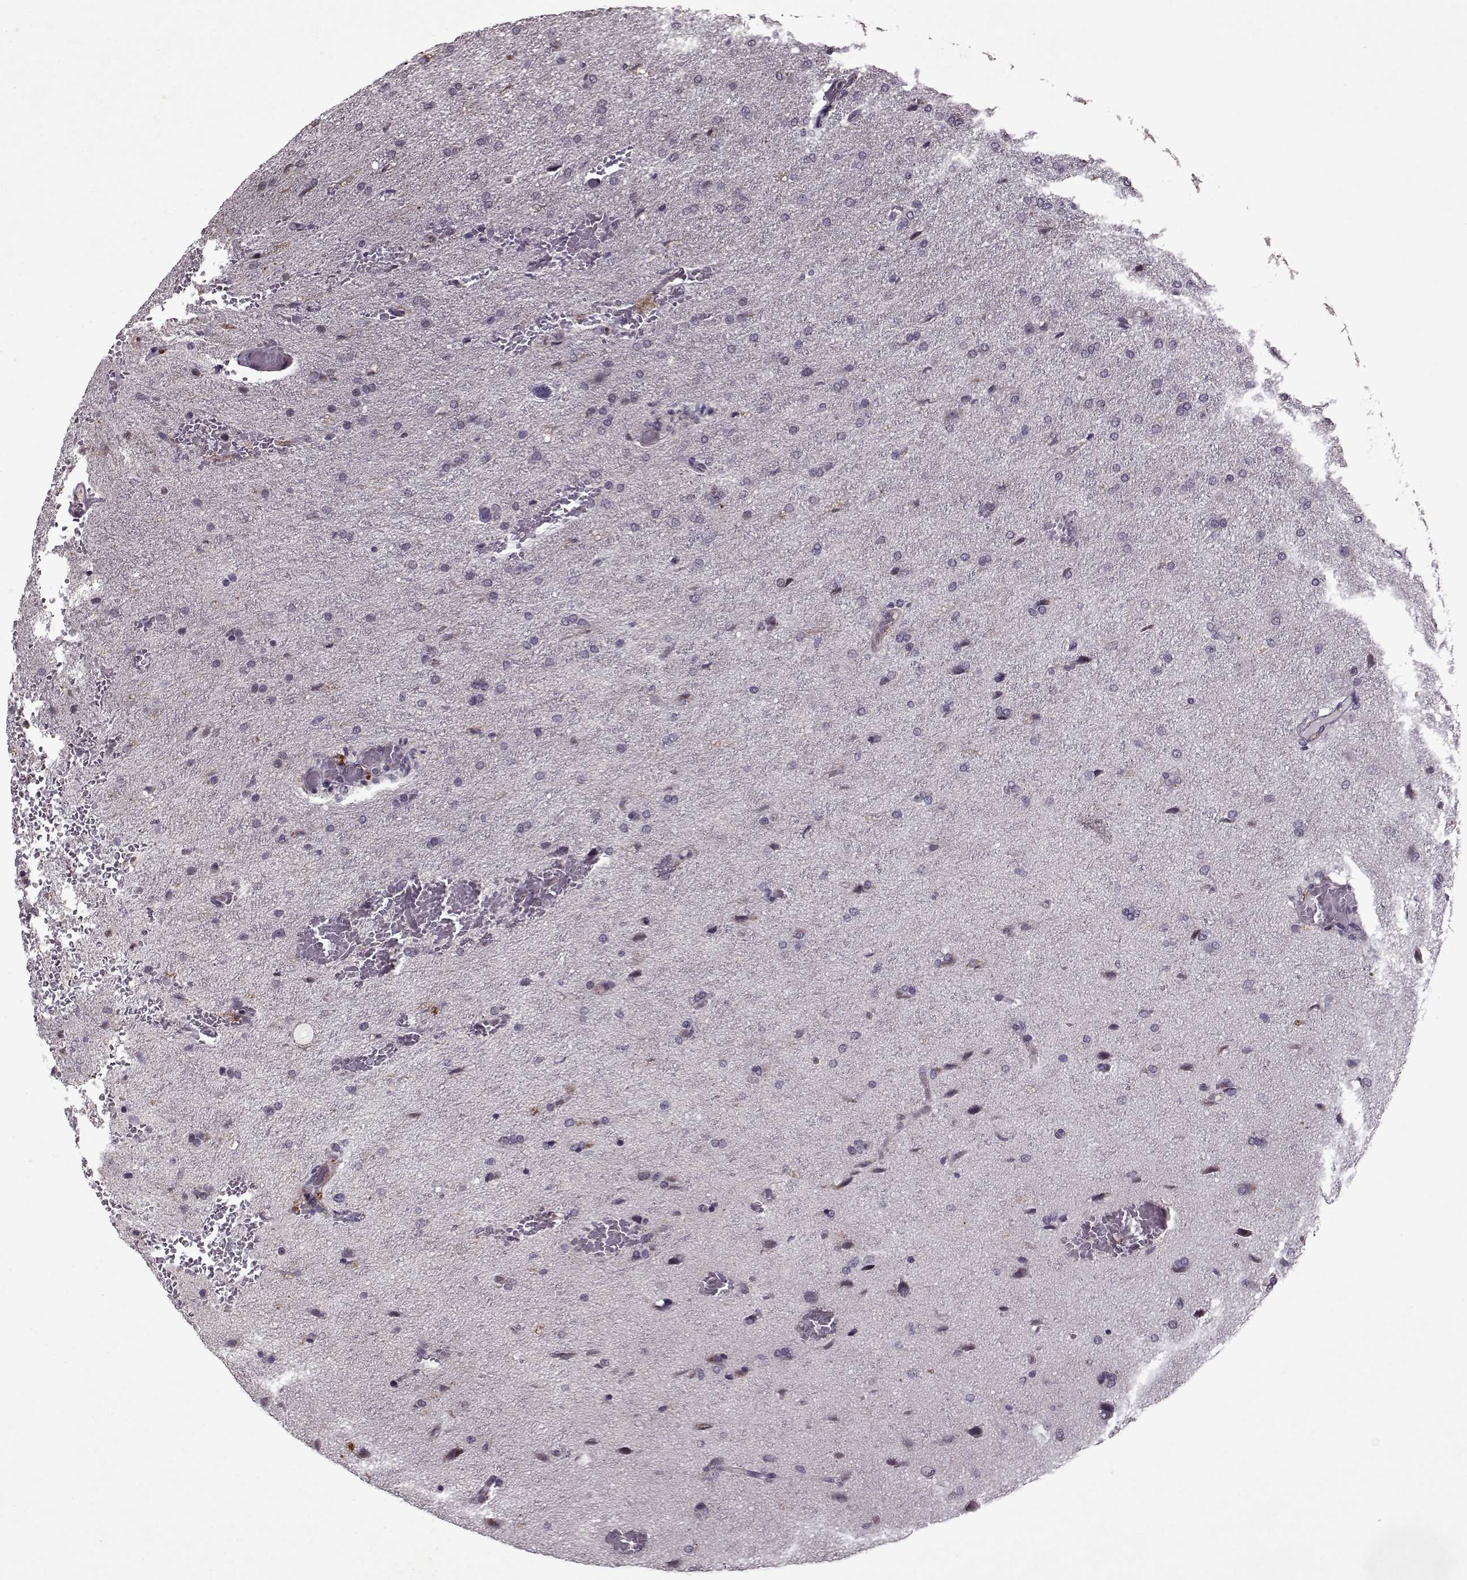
{"staining": {"intensity": "negative", "quantity": "none", "location": "none"}, "tissue": "glioma", "cell_type": "Tumor cells", "image_type": "cancer", "snomed": [{"axis": "morphology", "description": "Glioma, malignant, High grade"}, {"axis": "topography", "description": "Brain"}], "caption": "Protein analysis of malignant high-grade glioma reveals no significant positivity in tumor cells.", "gene": "KRT9", "patient": {"sex": "male", "age": 68}}